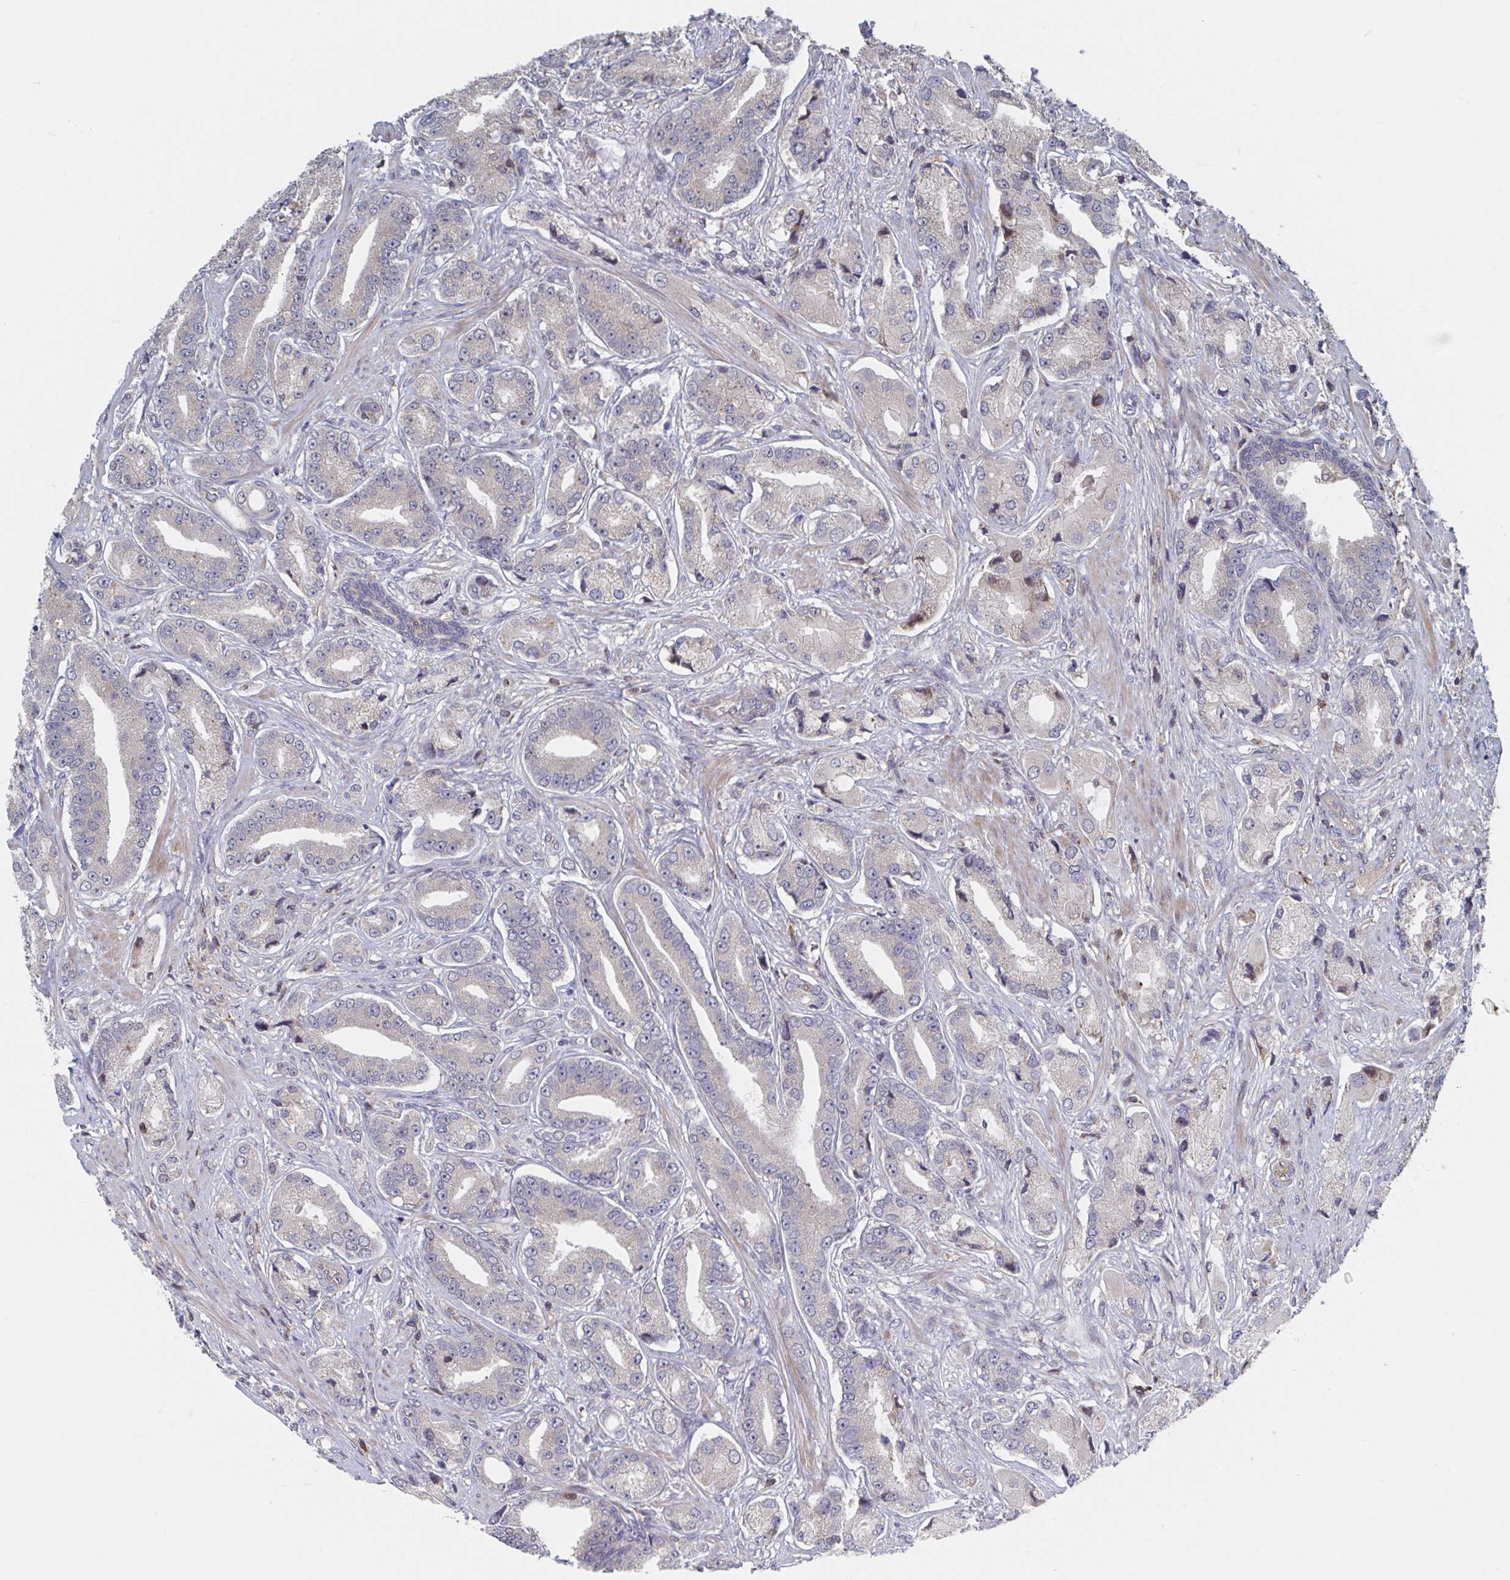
{"staining": {"intensity": "negative", "quantity": "none", "location": "none"}, "tissue": "prostate cancer", "cell_type": "Tumor cells", "image_type": "cancer", "snomed": [{"axis": "morphology", "description": "Adenocarcinoma, High grade"}, {"axis": "topography", "description": "Prostate and seminal vesicle, NOS"}], "caption": "Image shows no protein positivity in tumor cells of adenocarcinoma (high-grade) (prostate) tissue. (Brightfield microscopy of DAB immunohistochemistry (IHC) at high magnification).", "gene": "DHRS12", "patient": {"sex": "male", "age": 61}}